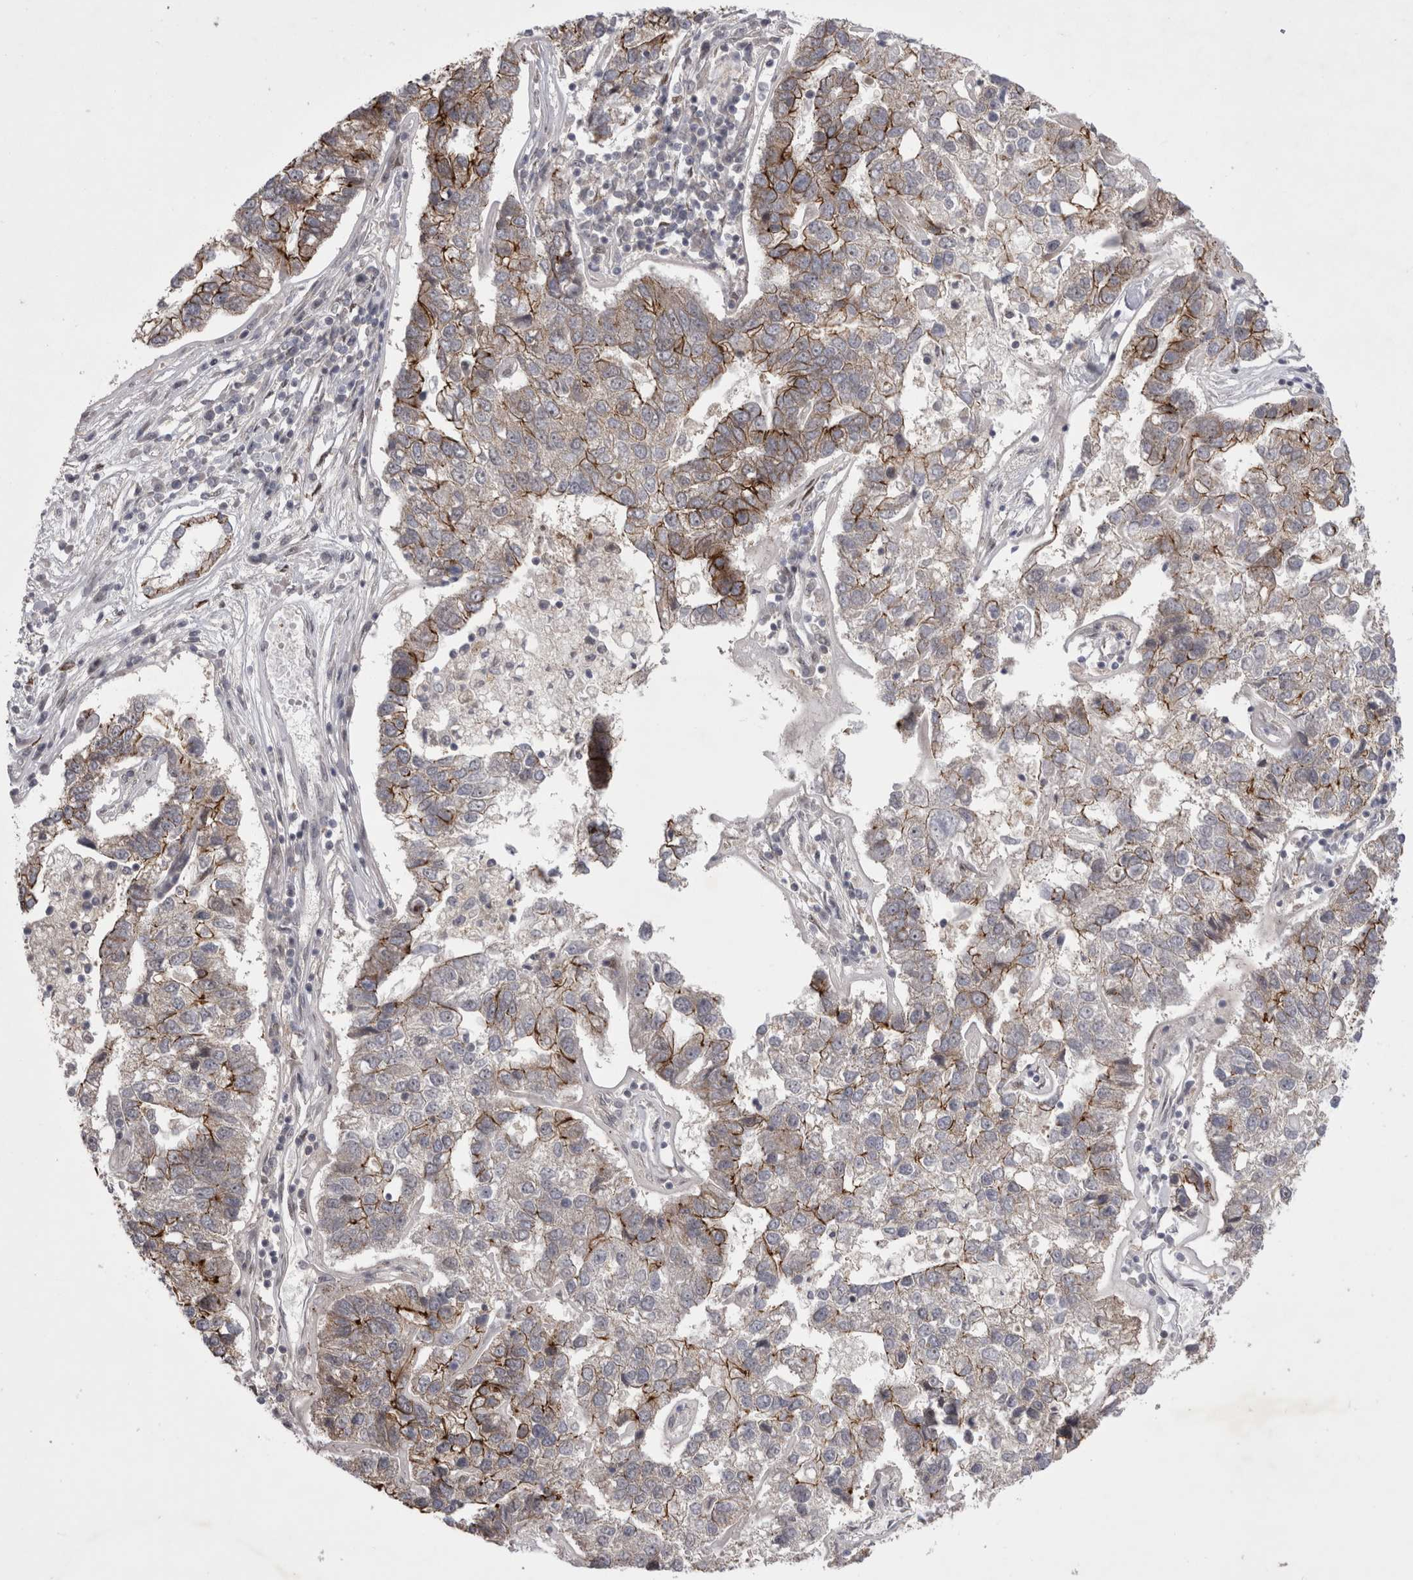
{"staining": {"intensity": "moderate", "quantity": "25%-75%", "location": "cytoplasmic/membranous"}, "tissue": "pancreatic cancer", "cell_type": "Tumor cells", "image_type": "cancer", "snomed": [{"axis": "morphology", "description": "Adenocarcinoma, NOS"}, {"axis": "topography", "description": "Pancreas"}], "caption": "This is an image of IHC staining of pancreatic cancer, which shows moderate expression in the cytoplasmic/membranous of tumor cells.", "gene": "NENF", "patient": {"sex": "female", "age": 61}}